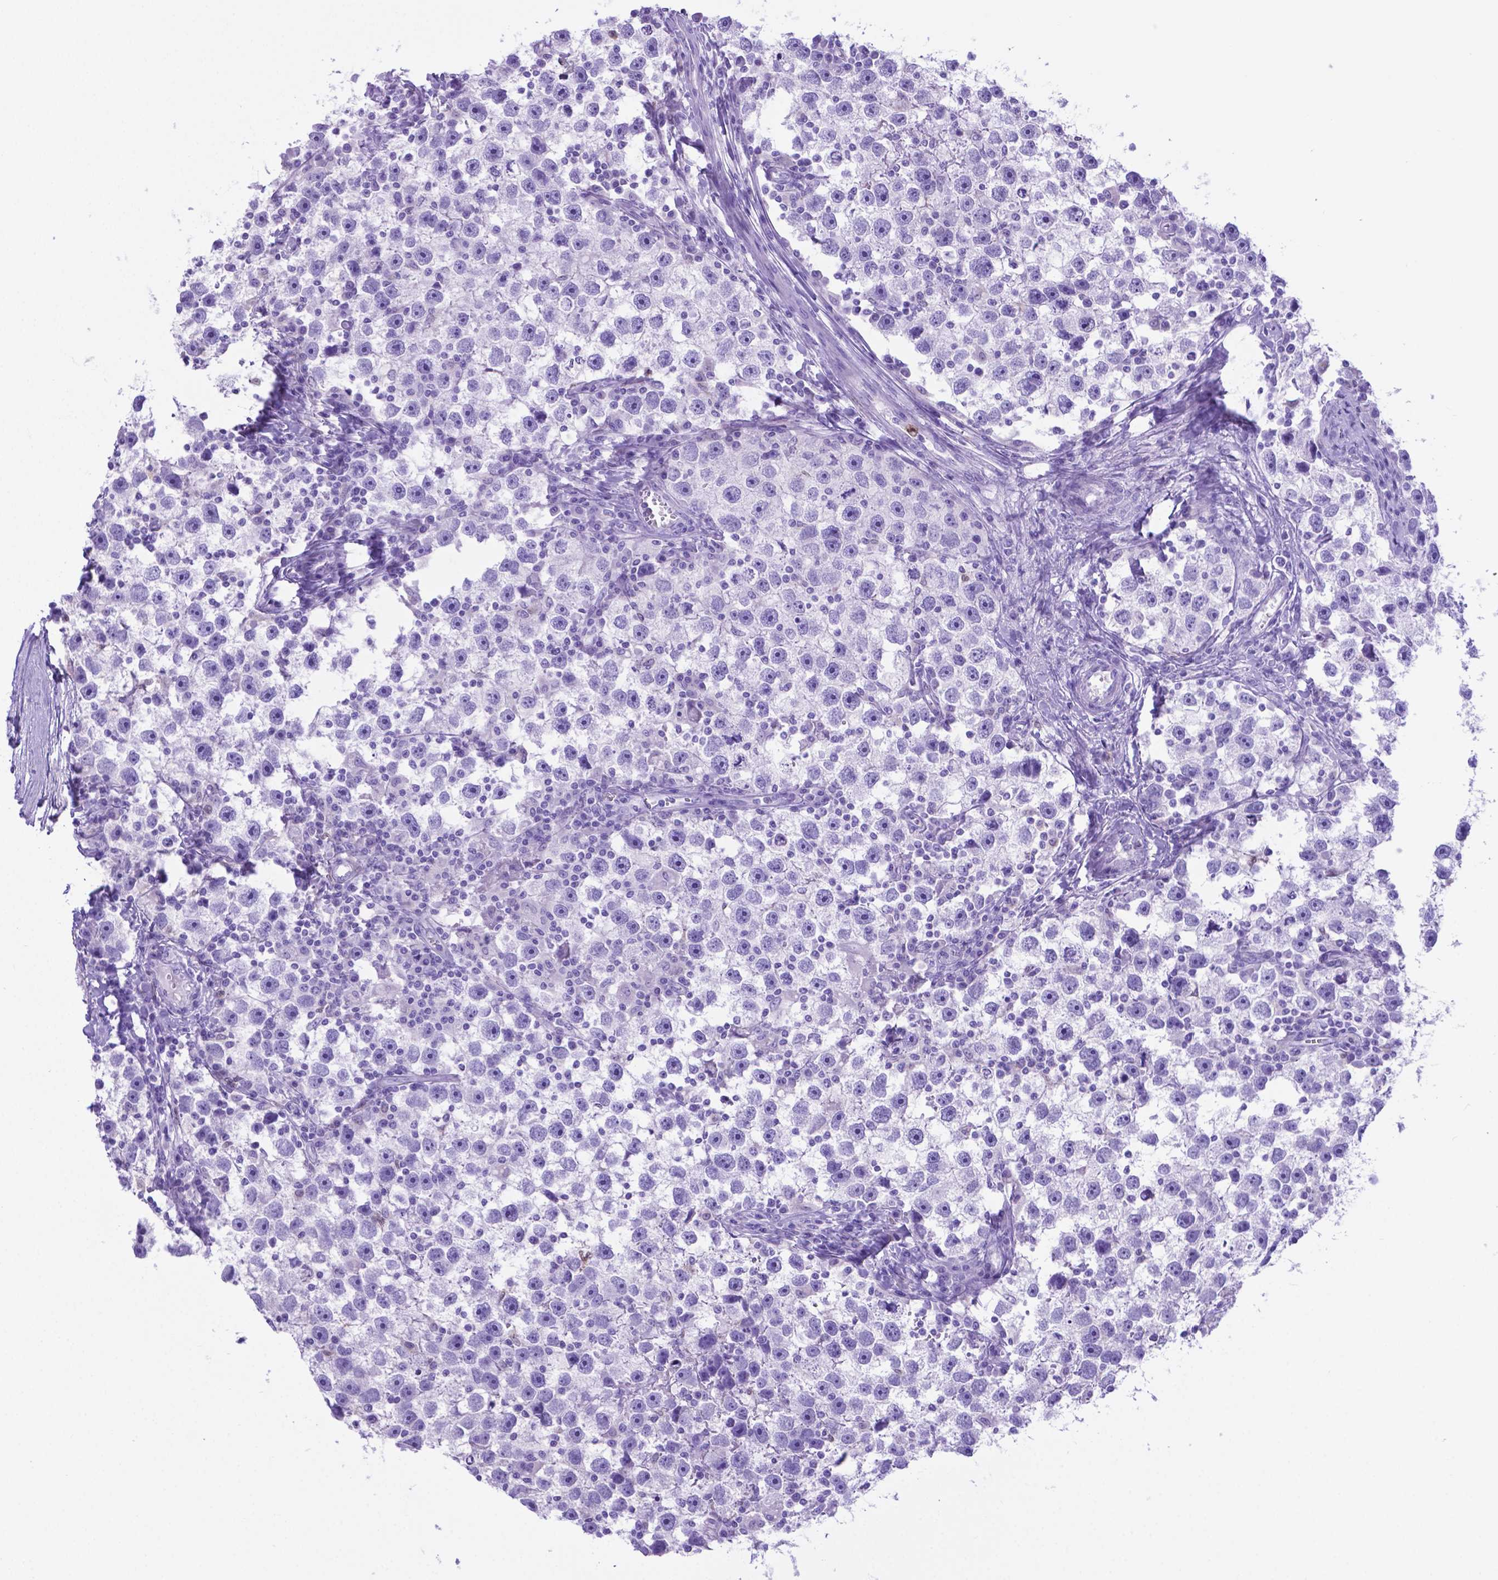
{"staining": {"intensity": "negative", "quantity": "none", "location": "none"}, "tissue": "testis cancer", "cell_type": "Tumor cells", "image_type": "cancer", "snomed": [{"axis": "morphology", "description": "Seminoma, NOS"}, {"axis": "topography", "description": "Testis"}], "caption": "Immunohistochemistry (IHC) image of neoplastic tissue: human testis cancer stained with DAB (3,3'-diaminobenzidine) displays no significant protein expression in tumor cells. (Immunohistochemistry, brightfield microscopy, high magnification).", "gene": "LZTR1", "patient": {"sex": "male", "age": 30}}